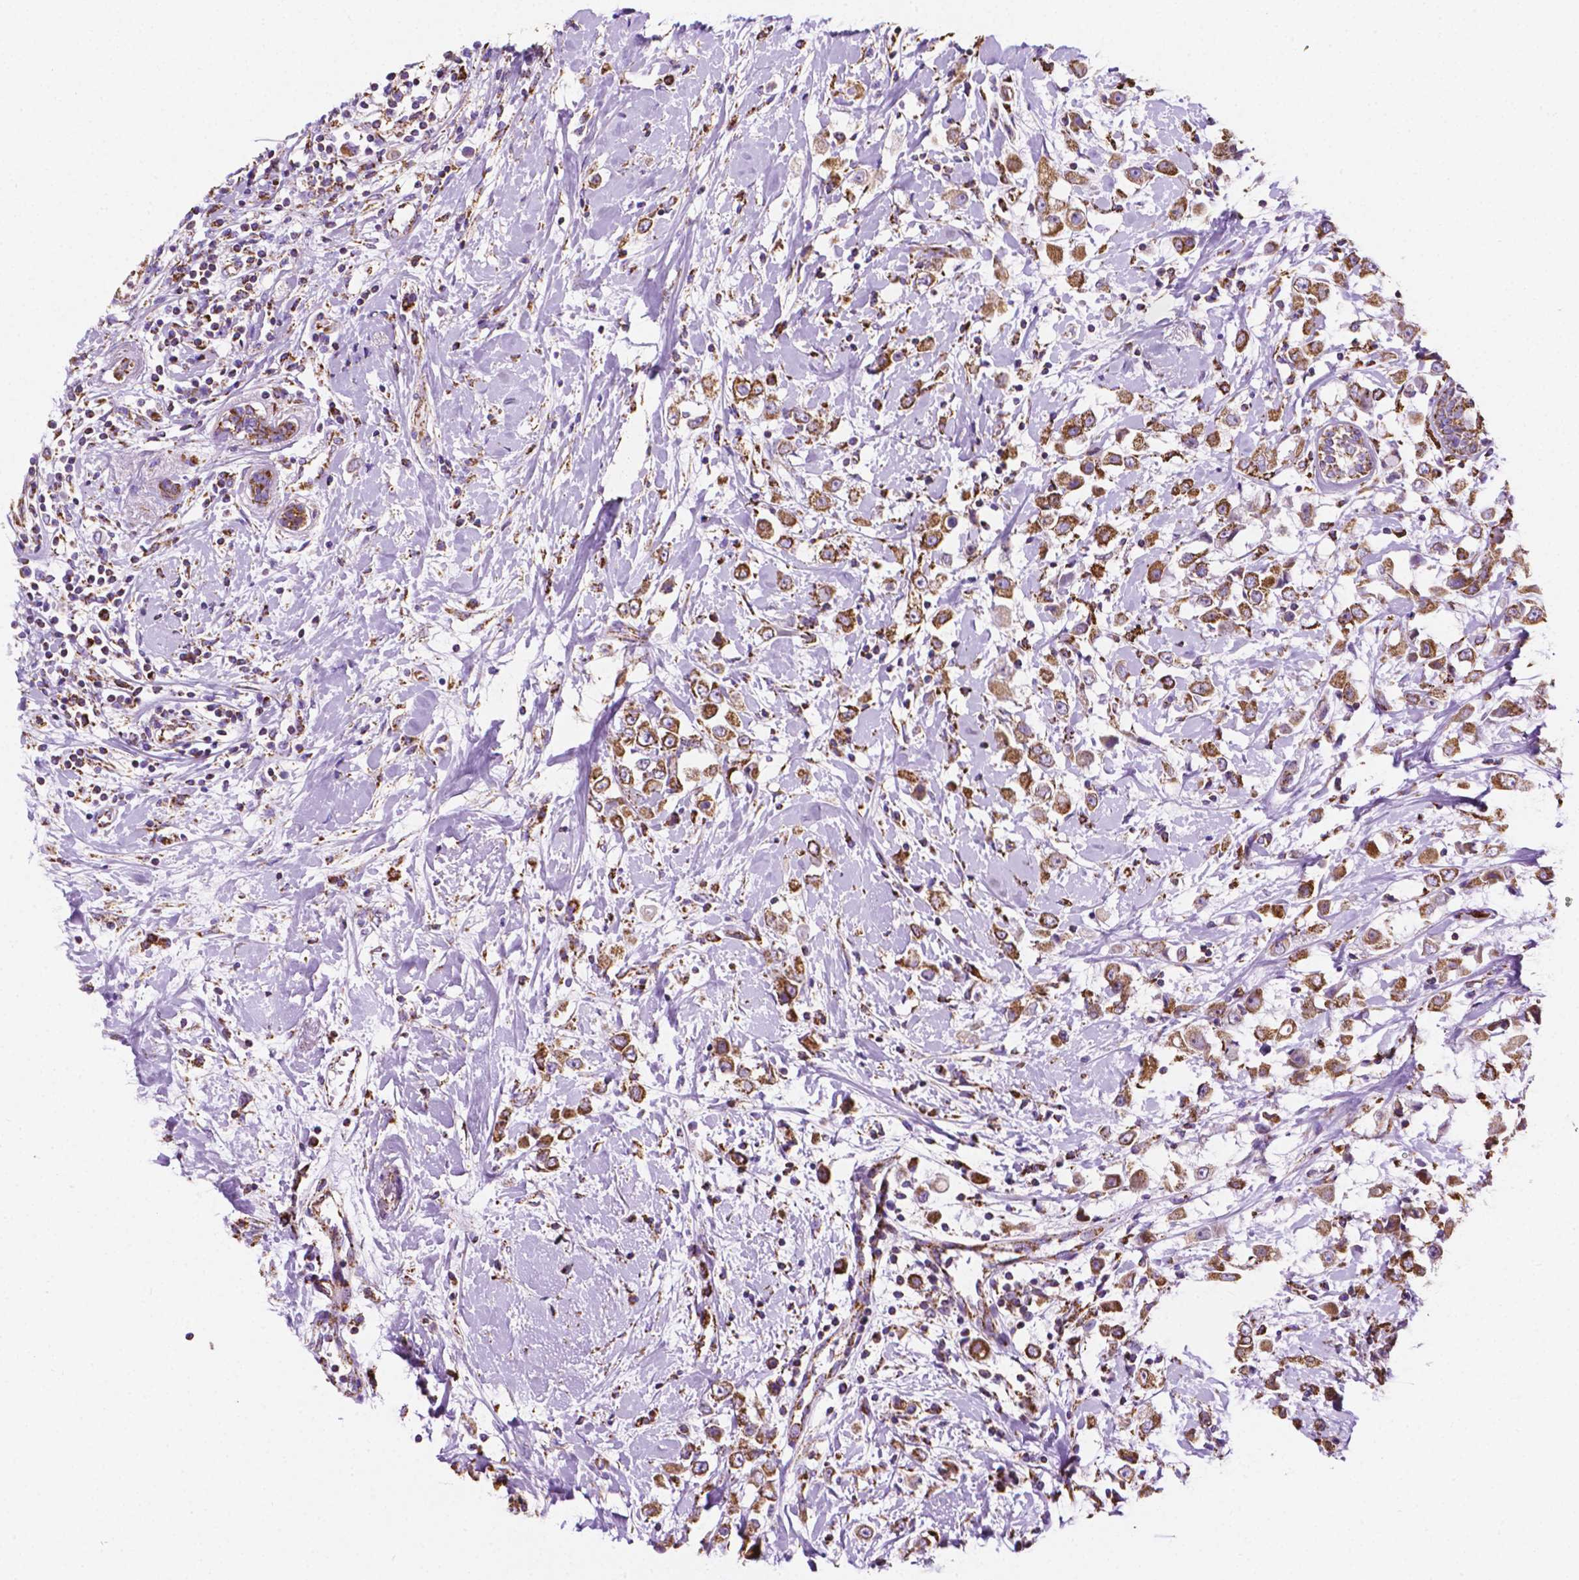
{"staining": {"intensity": "strong", "quantity": ">75%", "location": "cytoplasmic/membranous"}, "tissue": "breast cancer", "cell_type": "Tumor cells", "image_type": "cancer", "snomed": [{"axis": "morphology", "description": "Duct carcinoma"}, {"axis": "topography", "description": "Breast"}], "caption": "A brown stain highlights strong cytoplasmic/membranous positivity of a protein in breast cancer tumor cells.", "gene": "RMDN3", "patient": {"sex": "female", "age": 61}}